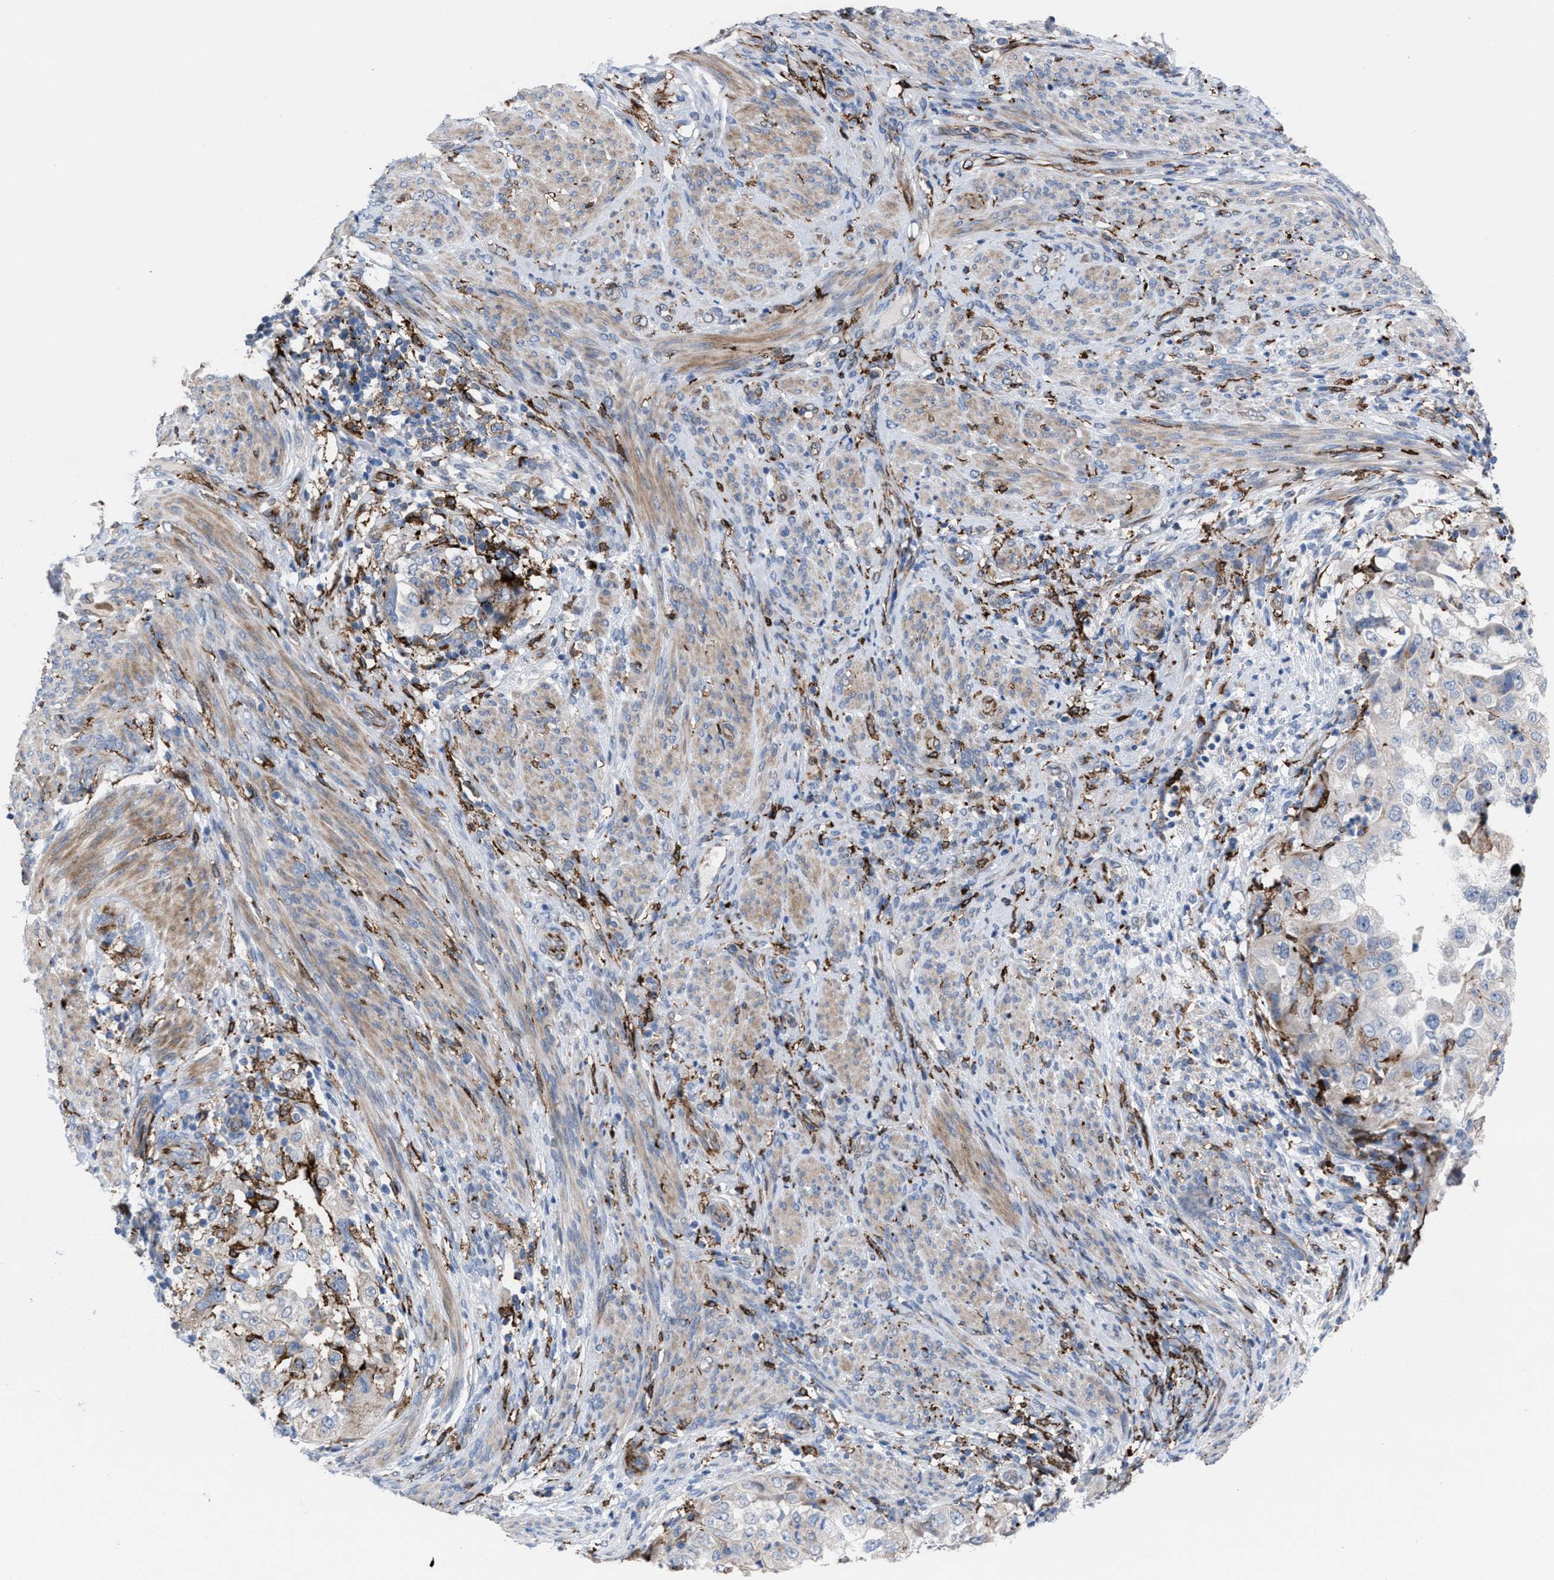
{"staining": {"intensity": "negative", "quantity": "none", "location": "none"}, "tissue": "endometrial cancer", "cell_type": "Tumor cells", "image_type": "cancer", "snomed": [{"axis": "morphology", "description": "Adenocarcinoma, NOS"}, {"axis": "topography", "description": "Endometrium"}], "caption": "The immunohistochemistry (IHC) photomicrograph has no significant expression in tumor cells of endometrial cancer tissue.", "gene": "SLC47A1", "patient": {"sex": "female", "age": 85}}